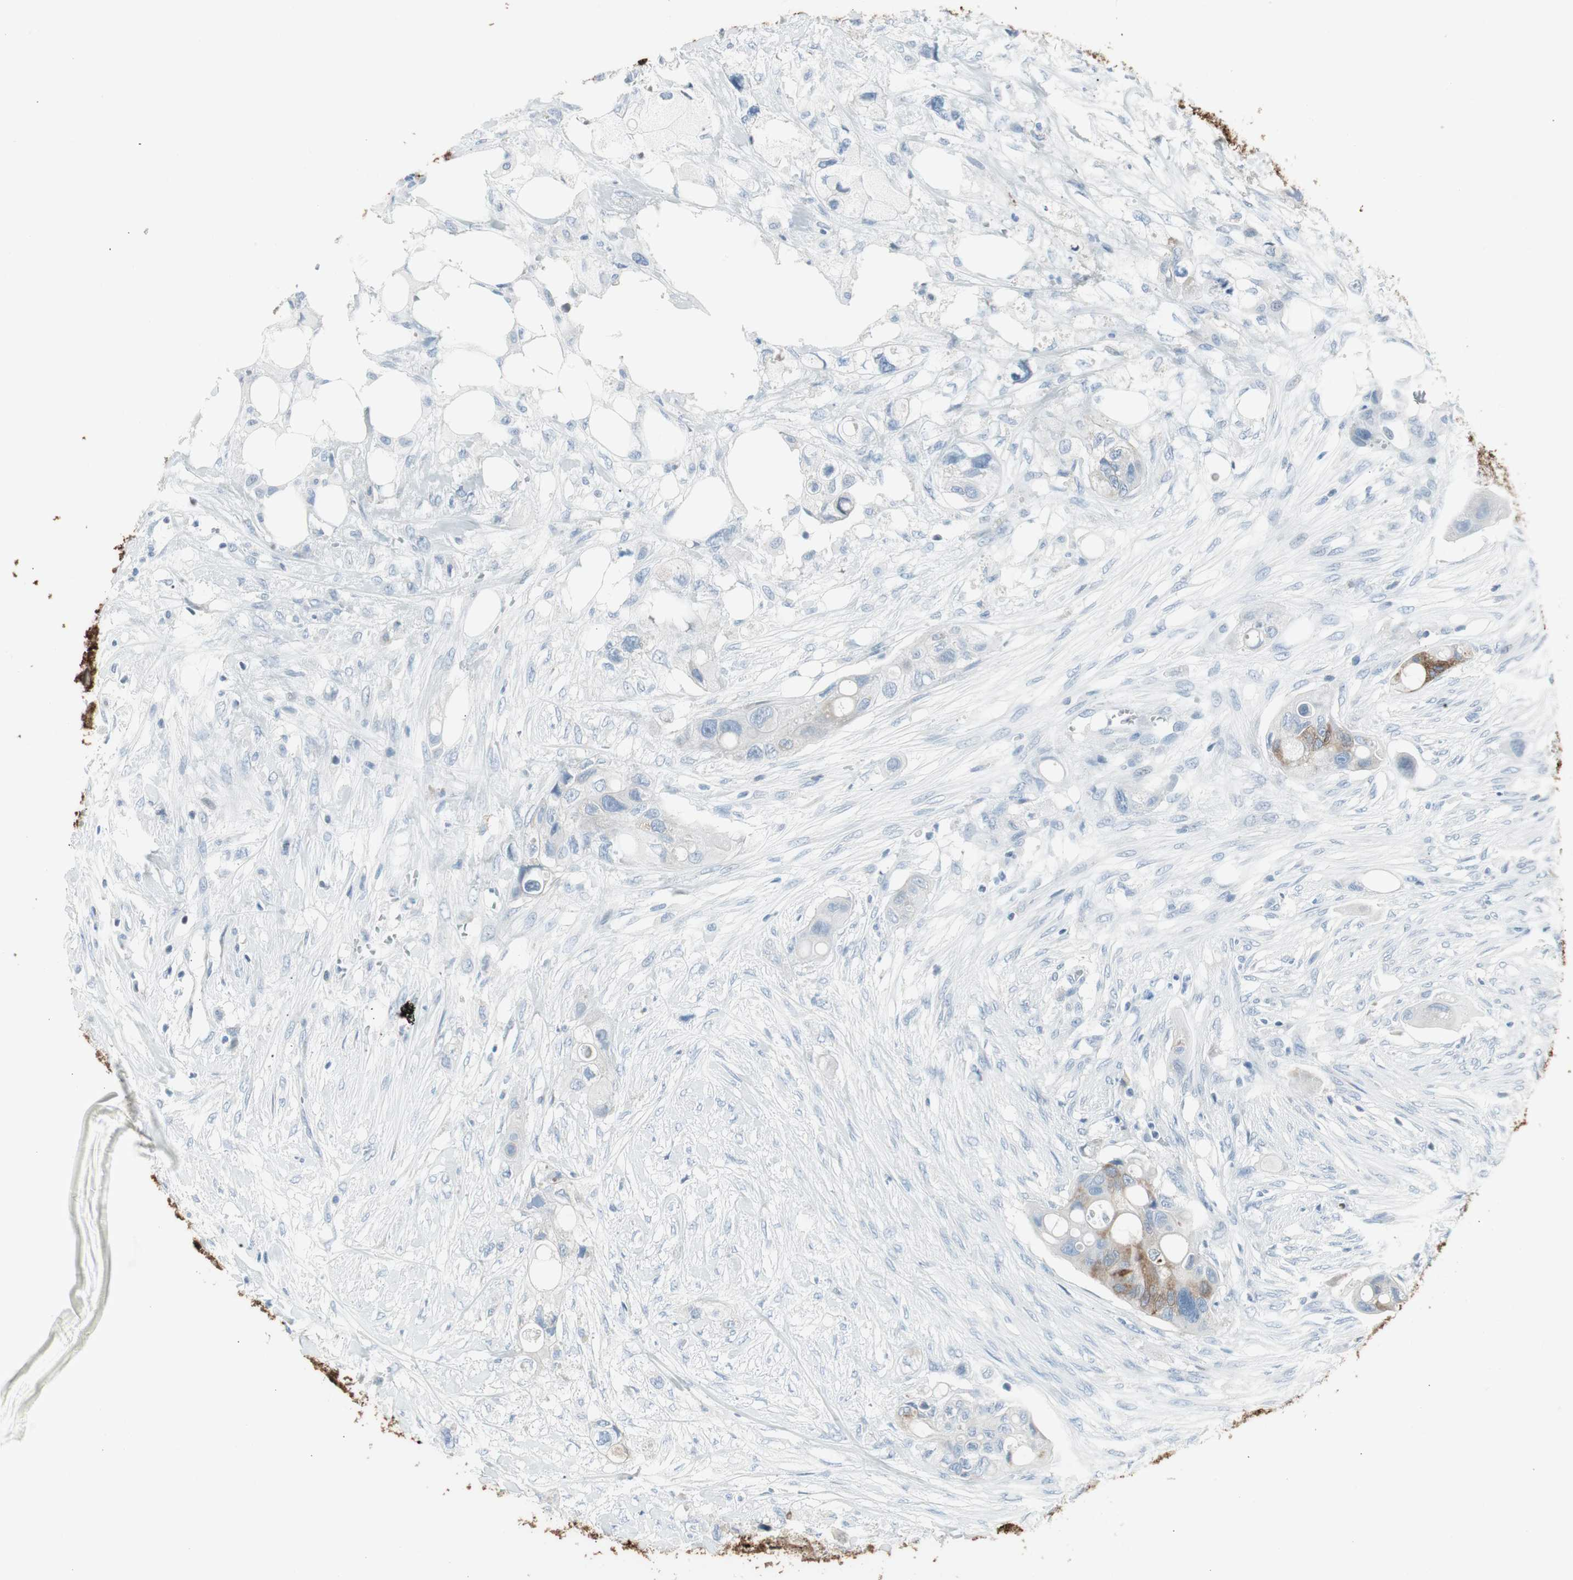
{"staining": {"intensity": "weak", "quantity": "<25%", "location": "cytoplasmic/membranous"}, "tissue": "colorectal cancer", "cell_type": "Tumor cells", "image_type": "cancer", "snomed": [{"axis": "morphology", "description": "Adenocarcinoma, NOS"}, {"axis": "topography", "description": "Colon"}], "caption": "Immunohistochemistry (IHC) histopathology image of adenocarcinoma (colorectal) stained for a protein (brown), which displays no staining in tumor cells. Brightfield microscopy of immunohistochemistry (IHC) stained with DAB (3,3'-diaminobenzidine) (brown) and hematoxylin (blue), captured at high magnification.", "gene": "AGR2", "patient": {"sex": "female", "age": 57}}